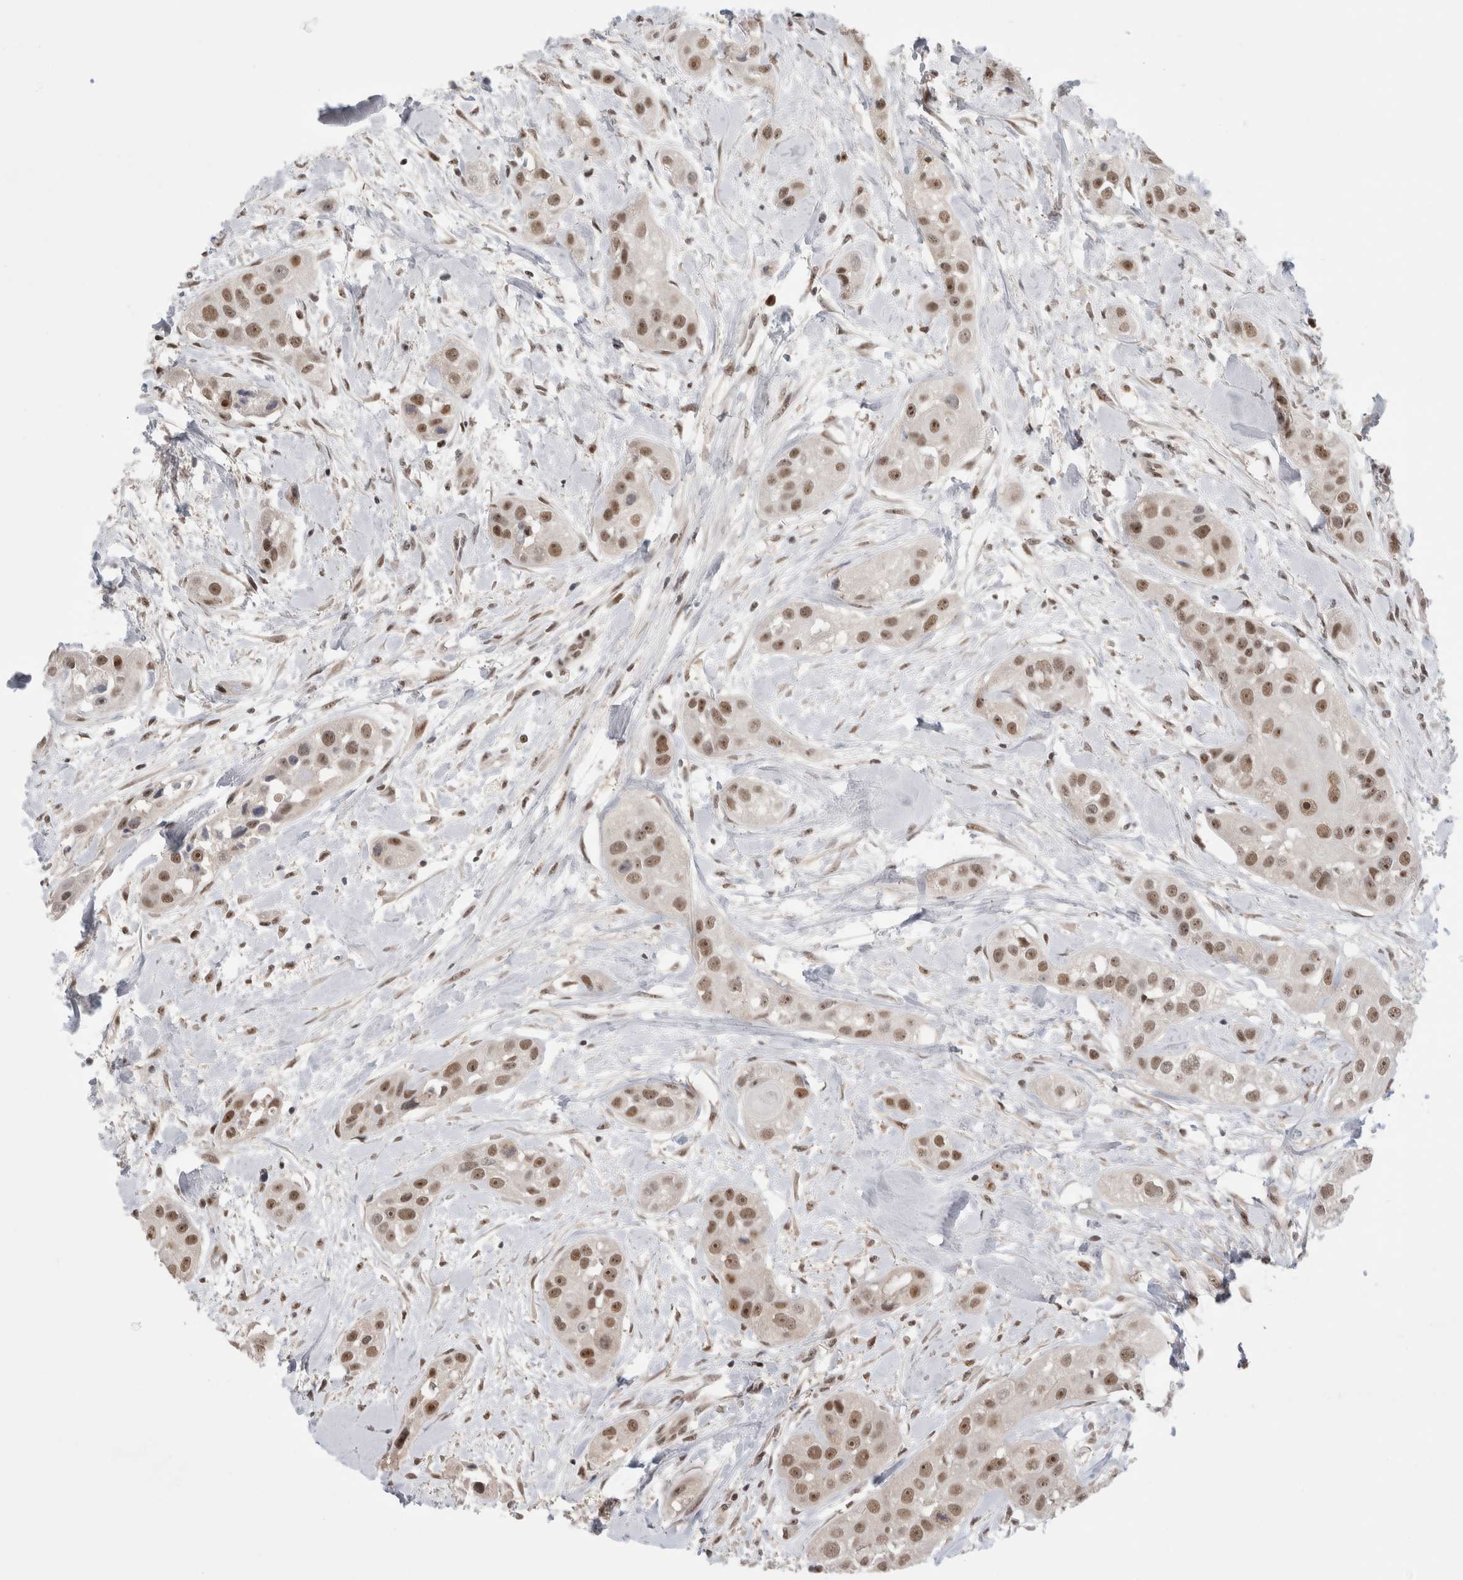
{"staining": {"intensity": "moderate", "quantity": ">75%", "location": "nuclear"}, "tissue": "head and neck cancer", "cell_type": "Tumor cells", "image_type": "cancer", "snomed": [{"axis": "morphology", "description": "Normal tissue, NOS"}, {"axis": "morphology", "description": "Squamous cell carcinoma, NOS"}, {"axis": "topography", "description": "Skeletal muscle"}, {"axis": "topography", "description": "Head-Neck"}], "caption": "This is an image of immunohistochemistry staining of head and neck cancer, which shows moderate positivity in the nuclear of tumor cells.", "gene": "ZNF24", "patient": {"sex": "male", "age": 51}}